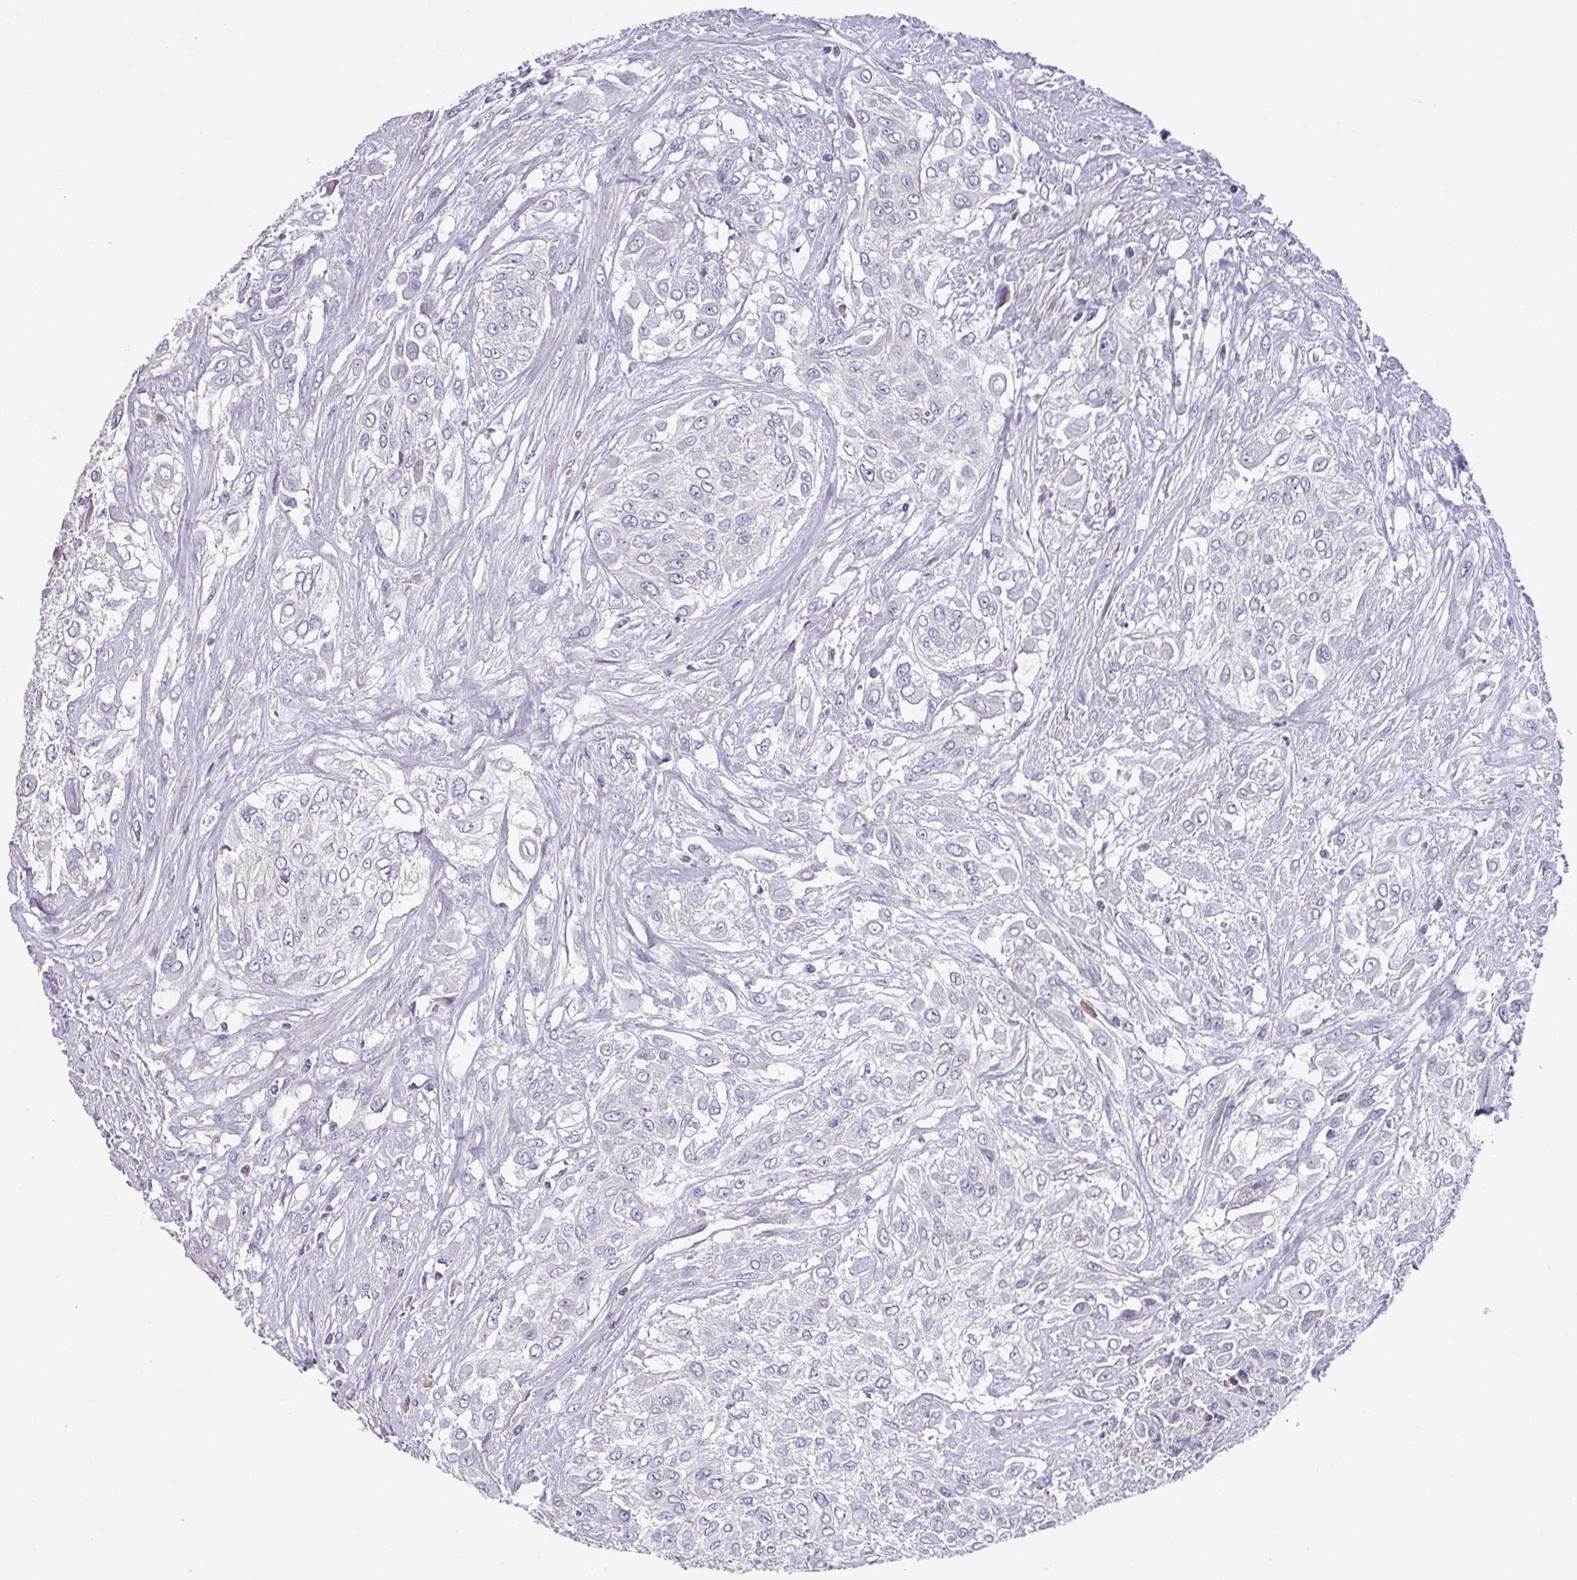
{"staining": {"intensity": "negative", "quantity": "none", "location": "none"}, "tissue": "urothelial cancer", "cell_type": "Tumor cells", "image_type": "cancer", "snomed": [{"axis": "morphology", "description": "Urothelial carcinoma, High grade"}, {"axis": "topography", "description": "Urinary bladder"}], "caption": "There is no significant positivity in tumor cells of urothelial cancer. The staining is performed using DAB brown chromogen with nuclei counter-stained in using hematoxylin.", "gene": "TMEM132A", "patient": {"sex": "male", "age": 67}}